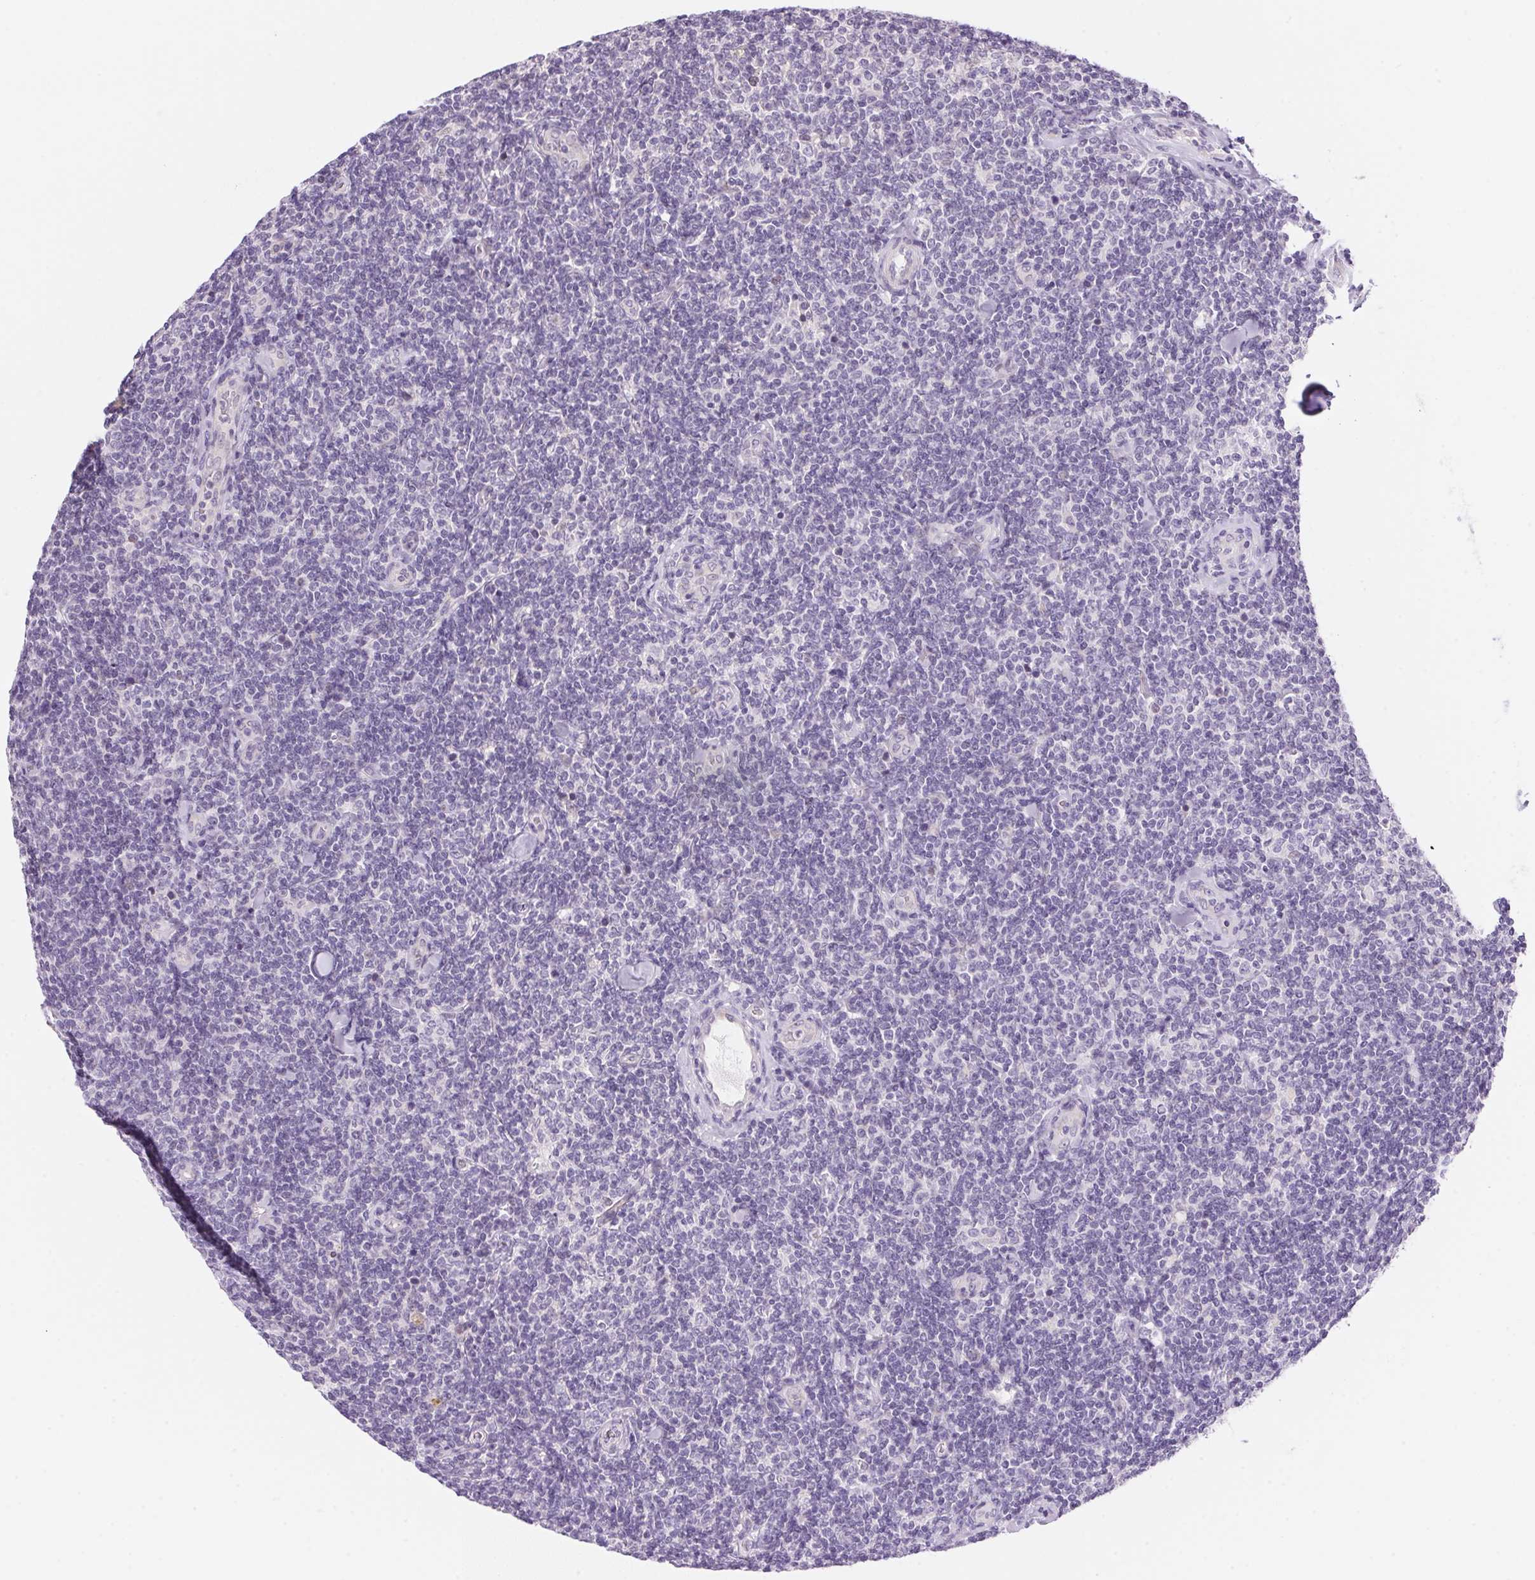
{"staining": {"intensity": "negative", "quantity": "none", "location": "none"}, "tissue": "lymphoma", "cell_type": "Tumor cells", "image_type": "cancer", "snomed": [{"axis": "morphology", "description": "Malignant lymphoma, non-Hodgkin's type, Low grade"}, {"axis": "topography", "description": "Lymph node"}], "caption": "A histopathology image of lymphoma stained for a protein shows no brown staining in tumor cells.", "gene": "TEKT1", "patient": {"sex": "female", "age": 56}}